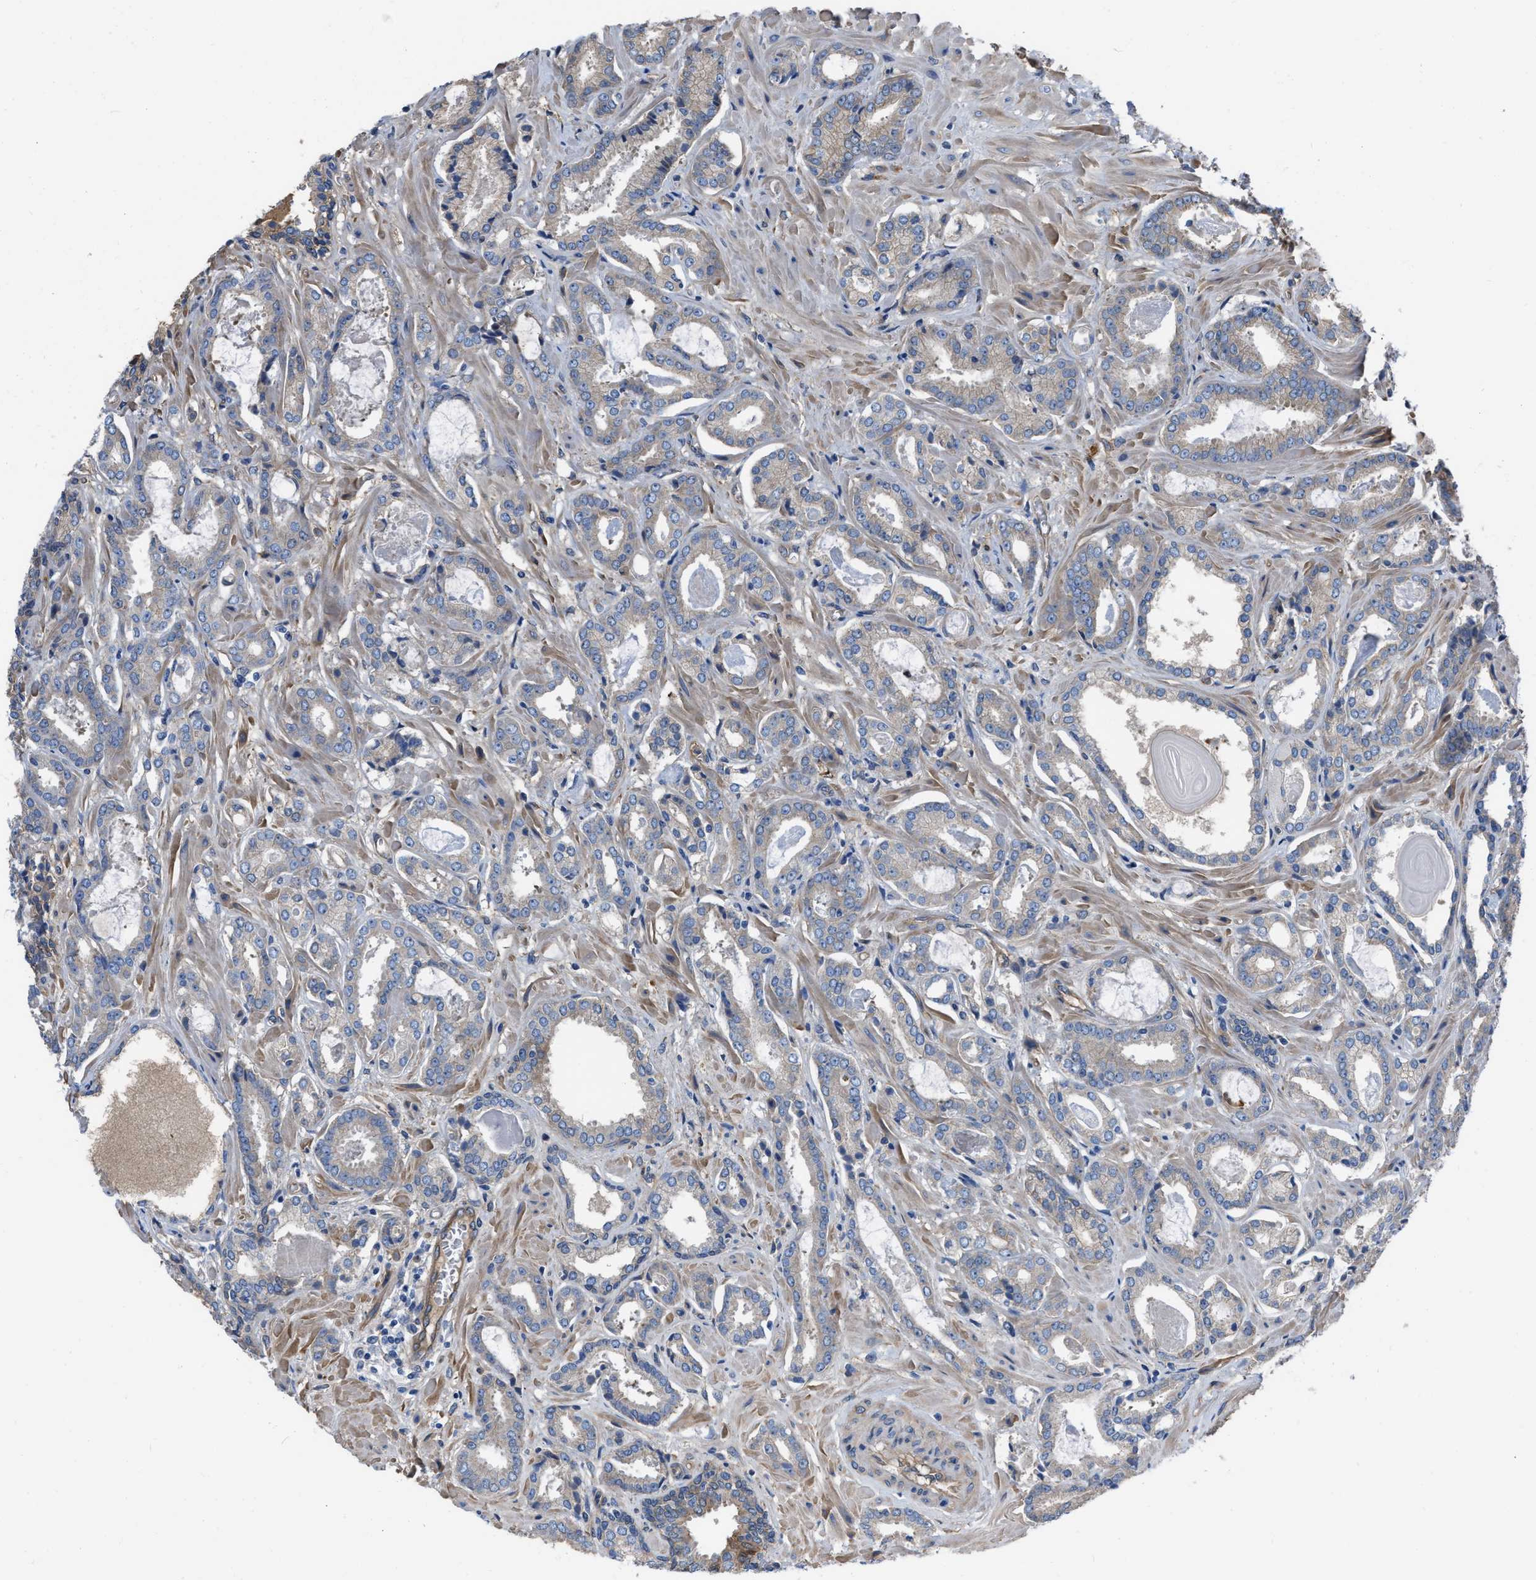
{"staining": {"intensity": "weak", "quantity": "<25%", "location": "cytoplasmic/membranous"}, "tissue": "prostate cancer", "cell_type": "Tumor cells", "image_type": "cancer", "snomed": [{"axis": "morphology", "description": "Adenocarcinoma, Low grade"}, {"axis": "topography", "description": "Prostate"}], "caption": "The photomicrograph reveals no significant staining in tumor cells of adenocarcinoma (low-grade) (prostate).", "gene": "TRIOBP", "patient": {"sex": "male", "age": 53}}